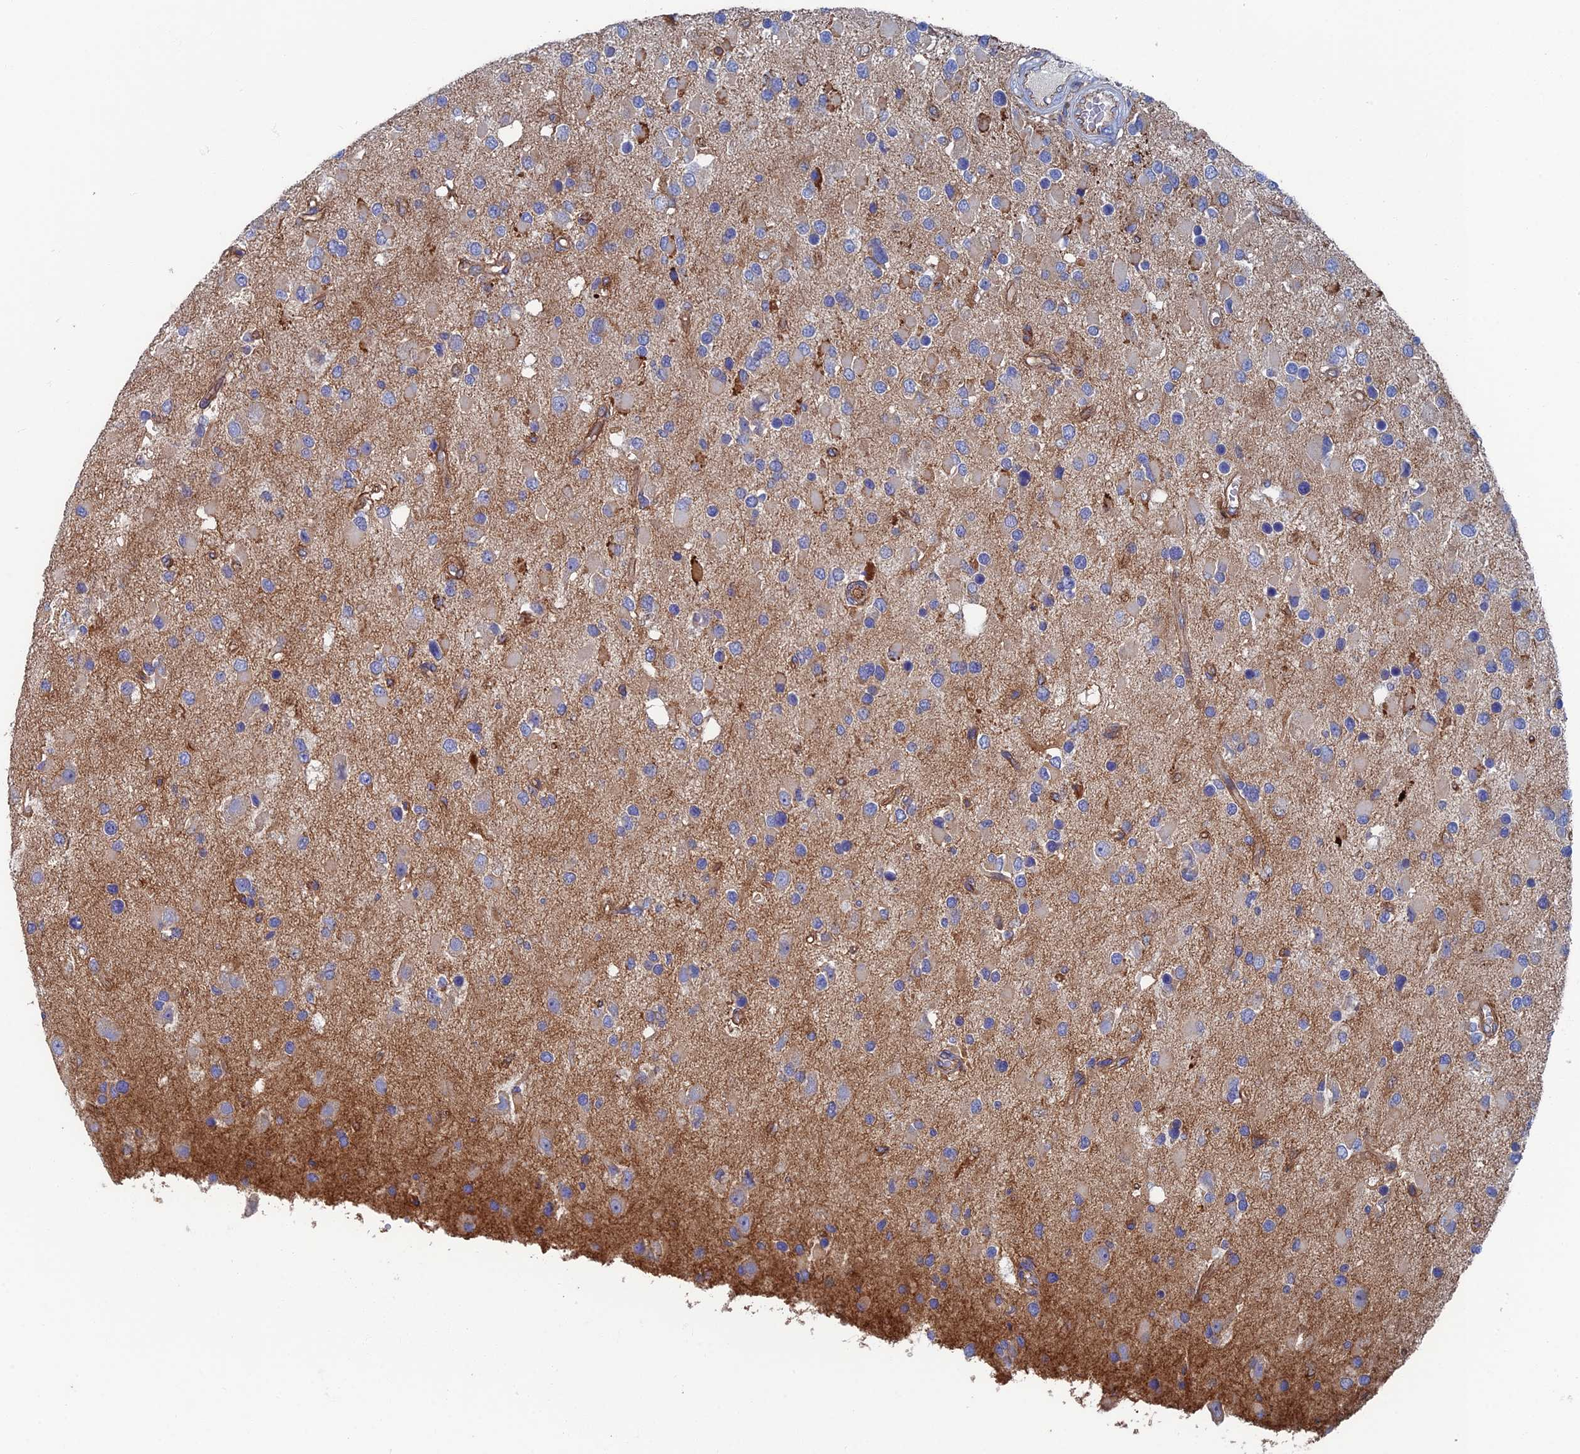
{"staining": {"intensity": "negative", "quantity": "none", "location": "none"}, "tissue": "glioma", "cell_type": "Tumor cells", "image_type": "cancer", "snomed": [{"axis": "morphology", "description": "Glioma, malignant, High grade"}, {"axis": "topography", "description": "Brain"}], "caption": "This photomicrograph is of malignant high-grade glioma stained with immunohistochemistry (IHC) to label a protein in brown with the nuclei are counter-stained blue. There is no expression in tumor cells. (Immunohistochemistry (ihc), brightfield microscopy, high magnification).", "gene": "SNX11", "patient": {"sex": "male", "age": 53}}